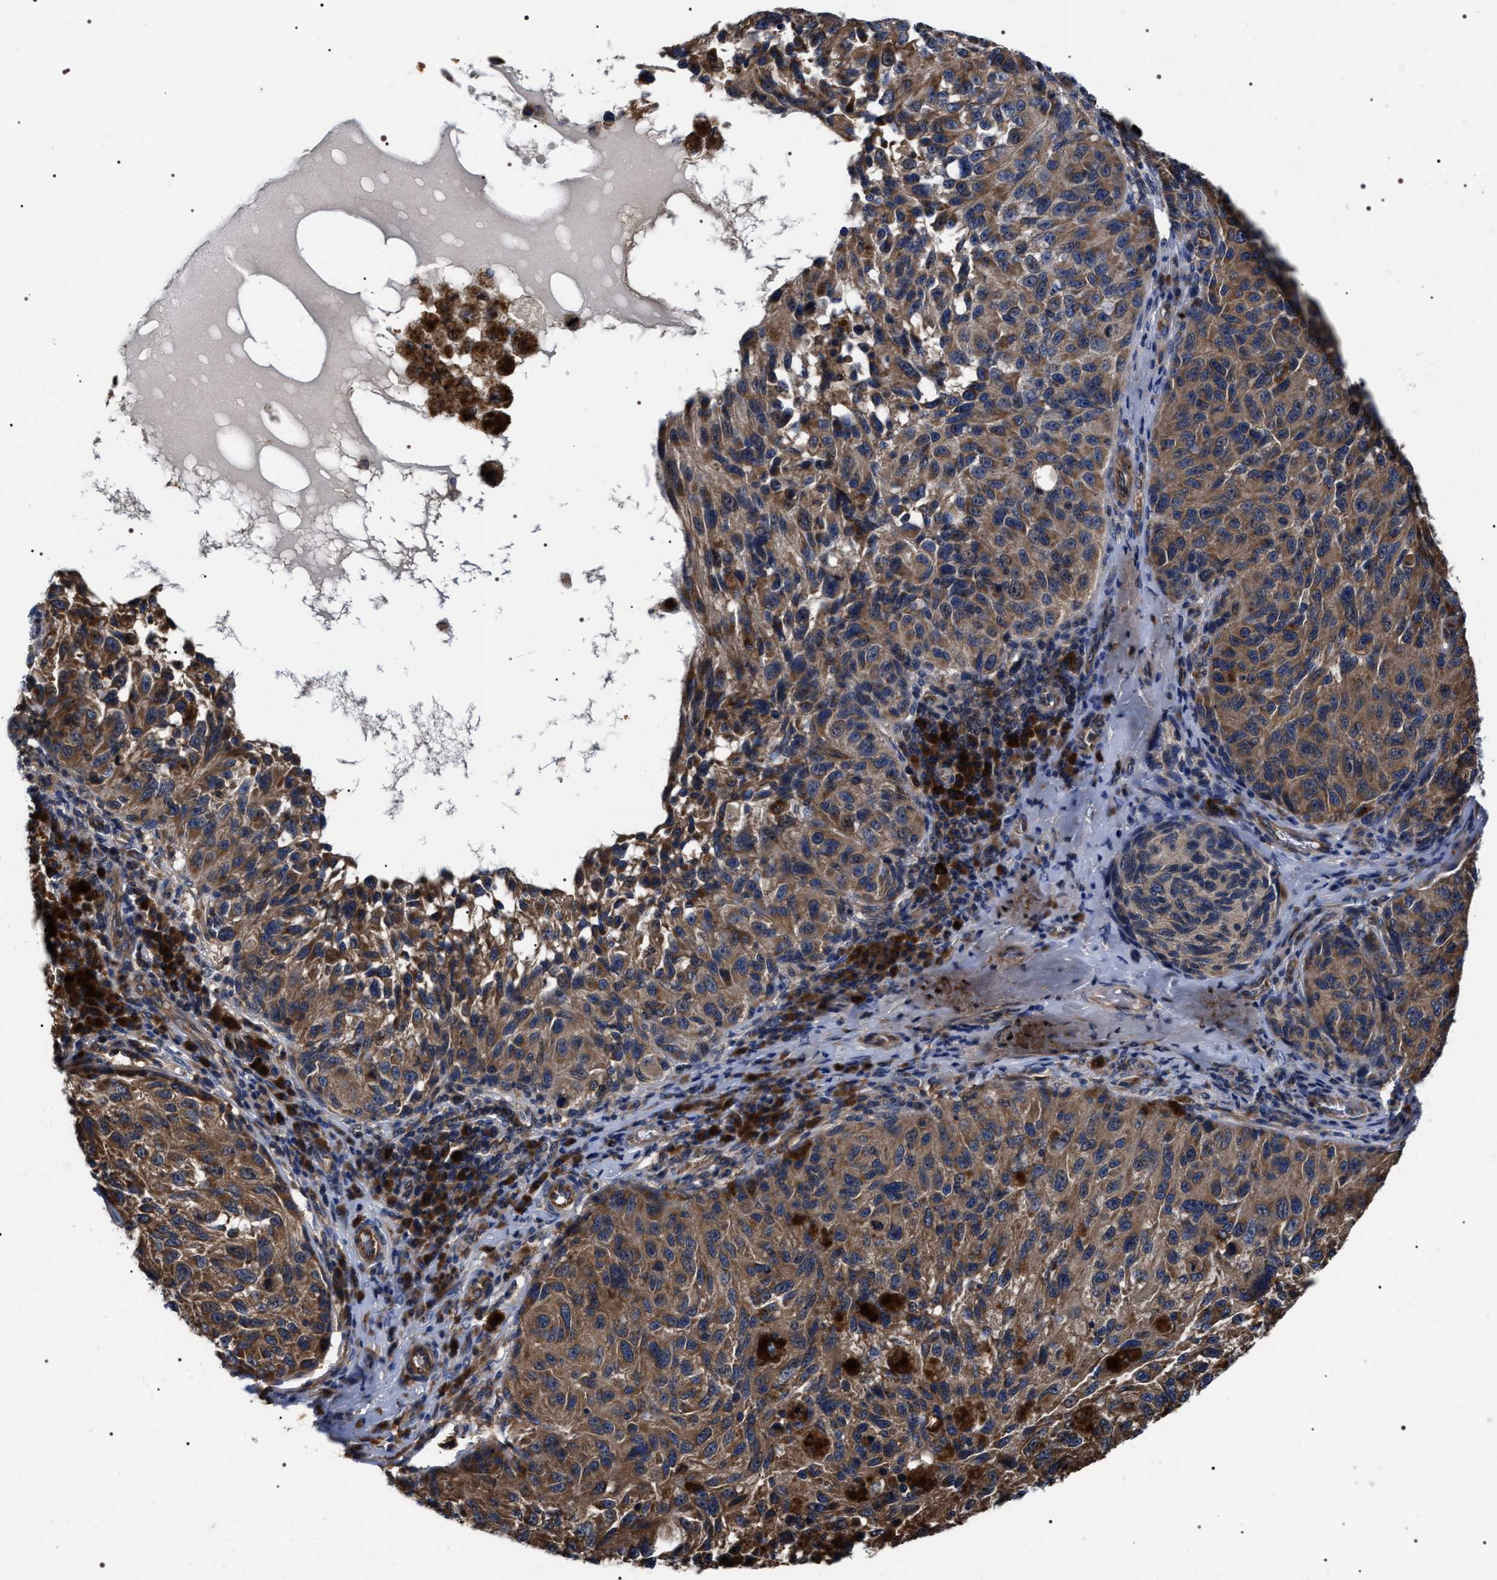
{"staining": {"intensity": "moderate", "quantity": ">75%", "location": "cytoplasmic/membranous"}, "tissue": "melanoma", "cell_type": "Tumor cells", "image_type": "cancer", "snomed": [{"axis": "morphology", "description": "Malignant melanoma, NOS"}, {"axis": "topography", "description": "Skin"}], "caption": "Protein staining of malignant melanoma tissue exhibits moderate cytoplasmic/membranous expression in about >75% of tumor cells. The staining was performed using DAB to visualize the protein expression in brown, while the nuclei were stained in blue with hematoxylin (Magnification: 20x).", "gene": "MIS18A", "patient": {"sex": "female", "age": 73}}